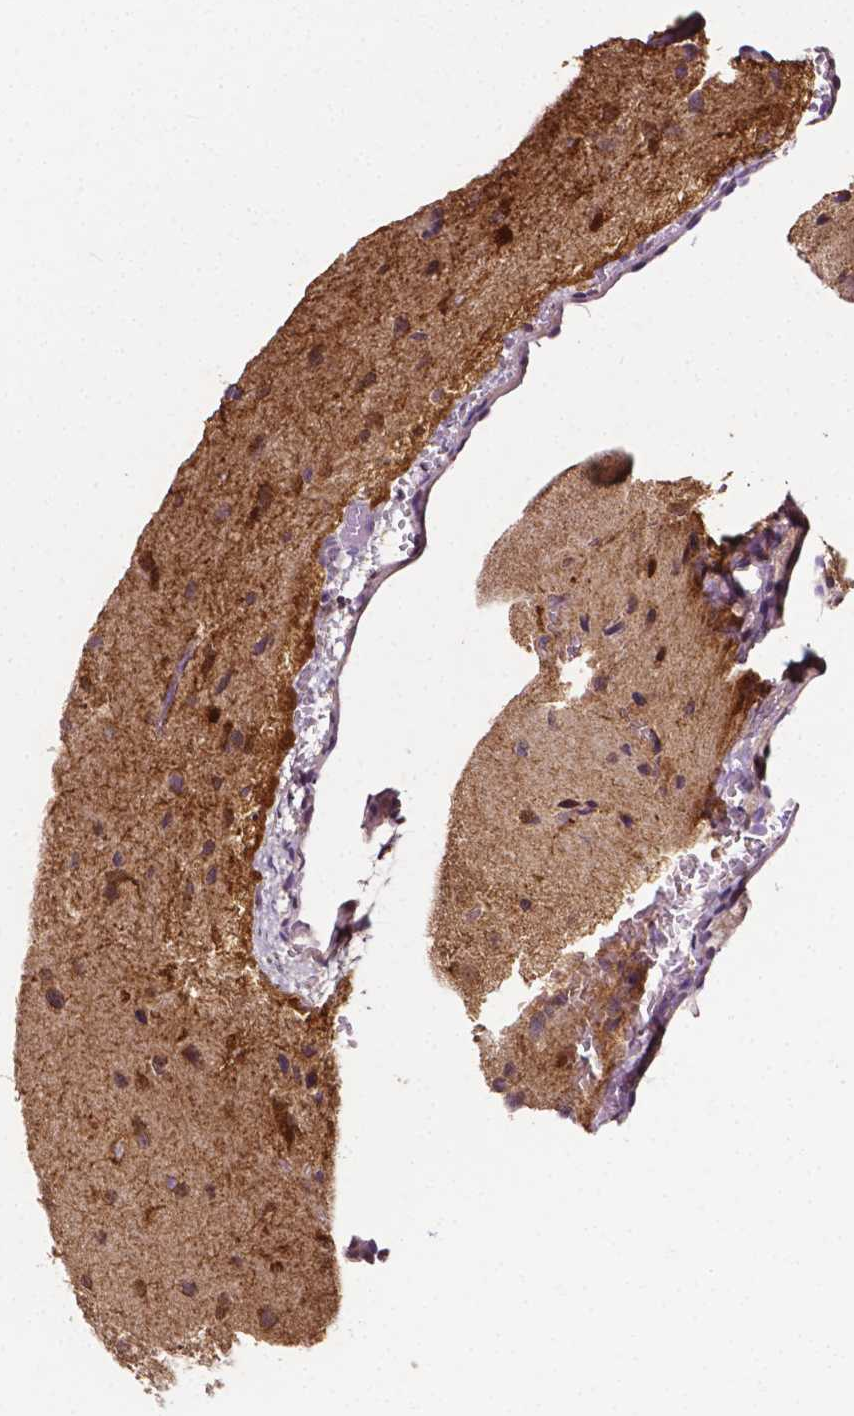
{"staining": {"intensity": "moderate", "quantity": ">75%", "location": "cytoplasmic/membranous,nuclear"}, "tissue": "glioma", "cell_type": "Tumor cells", "image_type": "cancer", "snomed": [{"axis": "morphology", "description": "Glioma, malignant, Low grade"}, {"axis": "topography", "description": "Brain"}], "caption": "Protein analysis of glioma tissue reveals moderate cytoplasmic/membranous and nuclear expression in approximately >75% of tumor cells.", "gene": "PSAT1", "patient": {"sex": "female", "age": 55}}